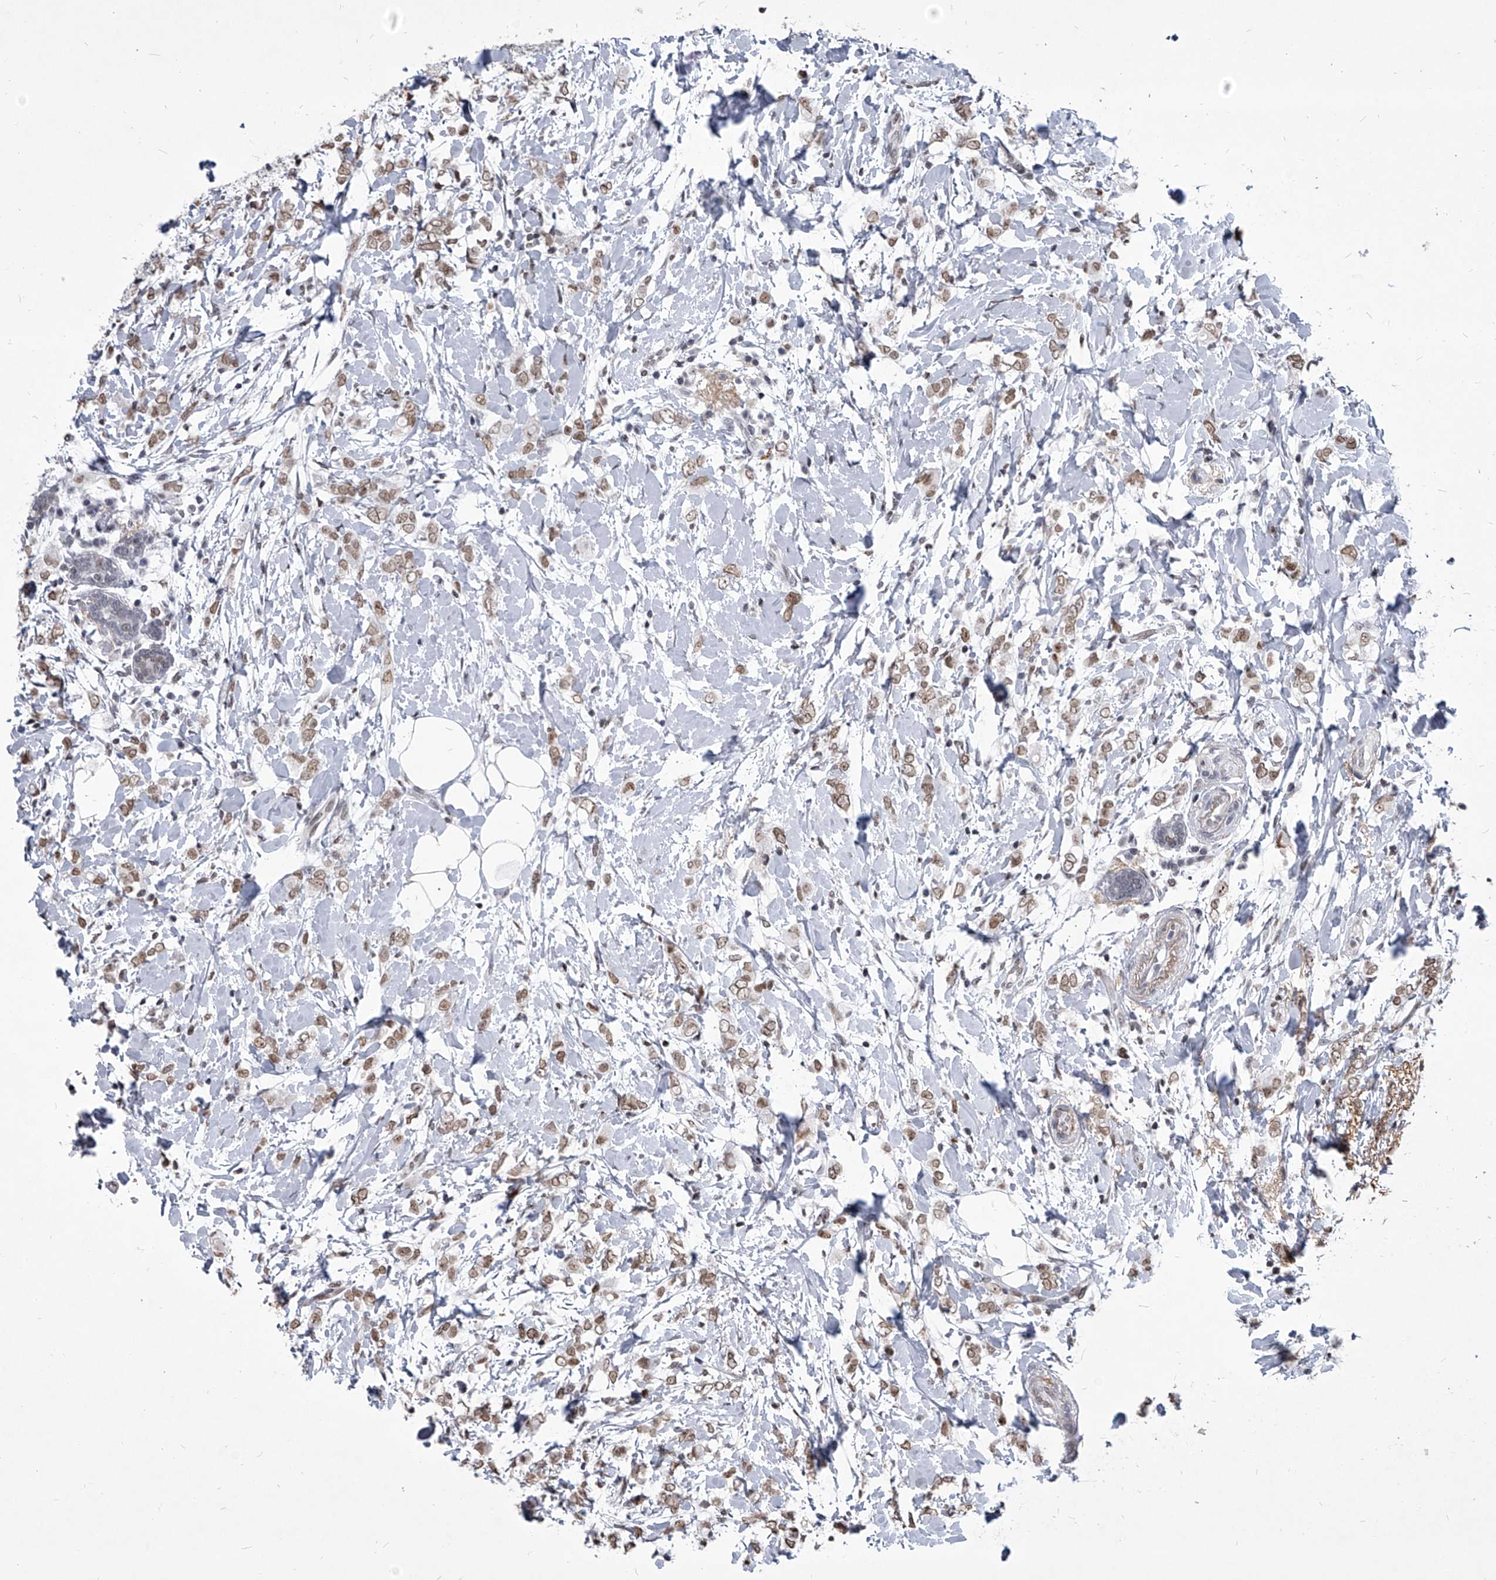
{"staining": {"intensity": "moderate", "quantity": ">75%", "location": "nuclear"}, "tissue": "breast cancer", "cell_type": "Tumor cells", "image_type": "cancer", "snomed": [{"axis": "morphology", "description": "Normal tissue, NOS"}, {"axis": "morphology", "description": "Lobular carcinoma"}, {"axis": "topography", "description": "Breast"}], "caption": "This image reveals lobular carcinoma (breast) stained with IHC to label a protein in brown. The nuclear of tumor cells show moderate positivity for the protein. Nuclei are counter-stained blue.", "gene": "PPIL4", "patient": {"sex": "female", "age": 47}}